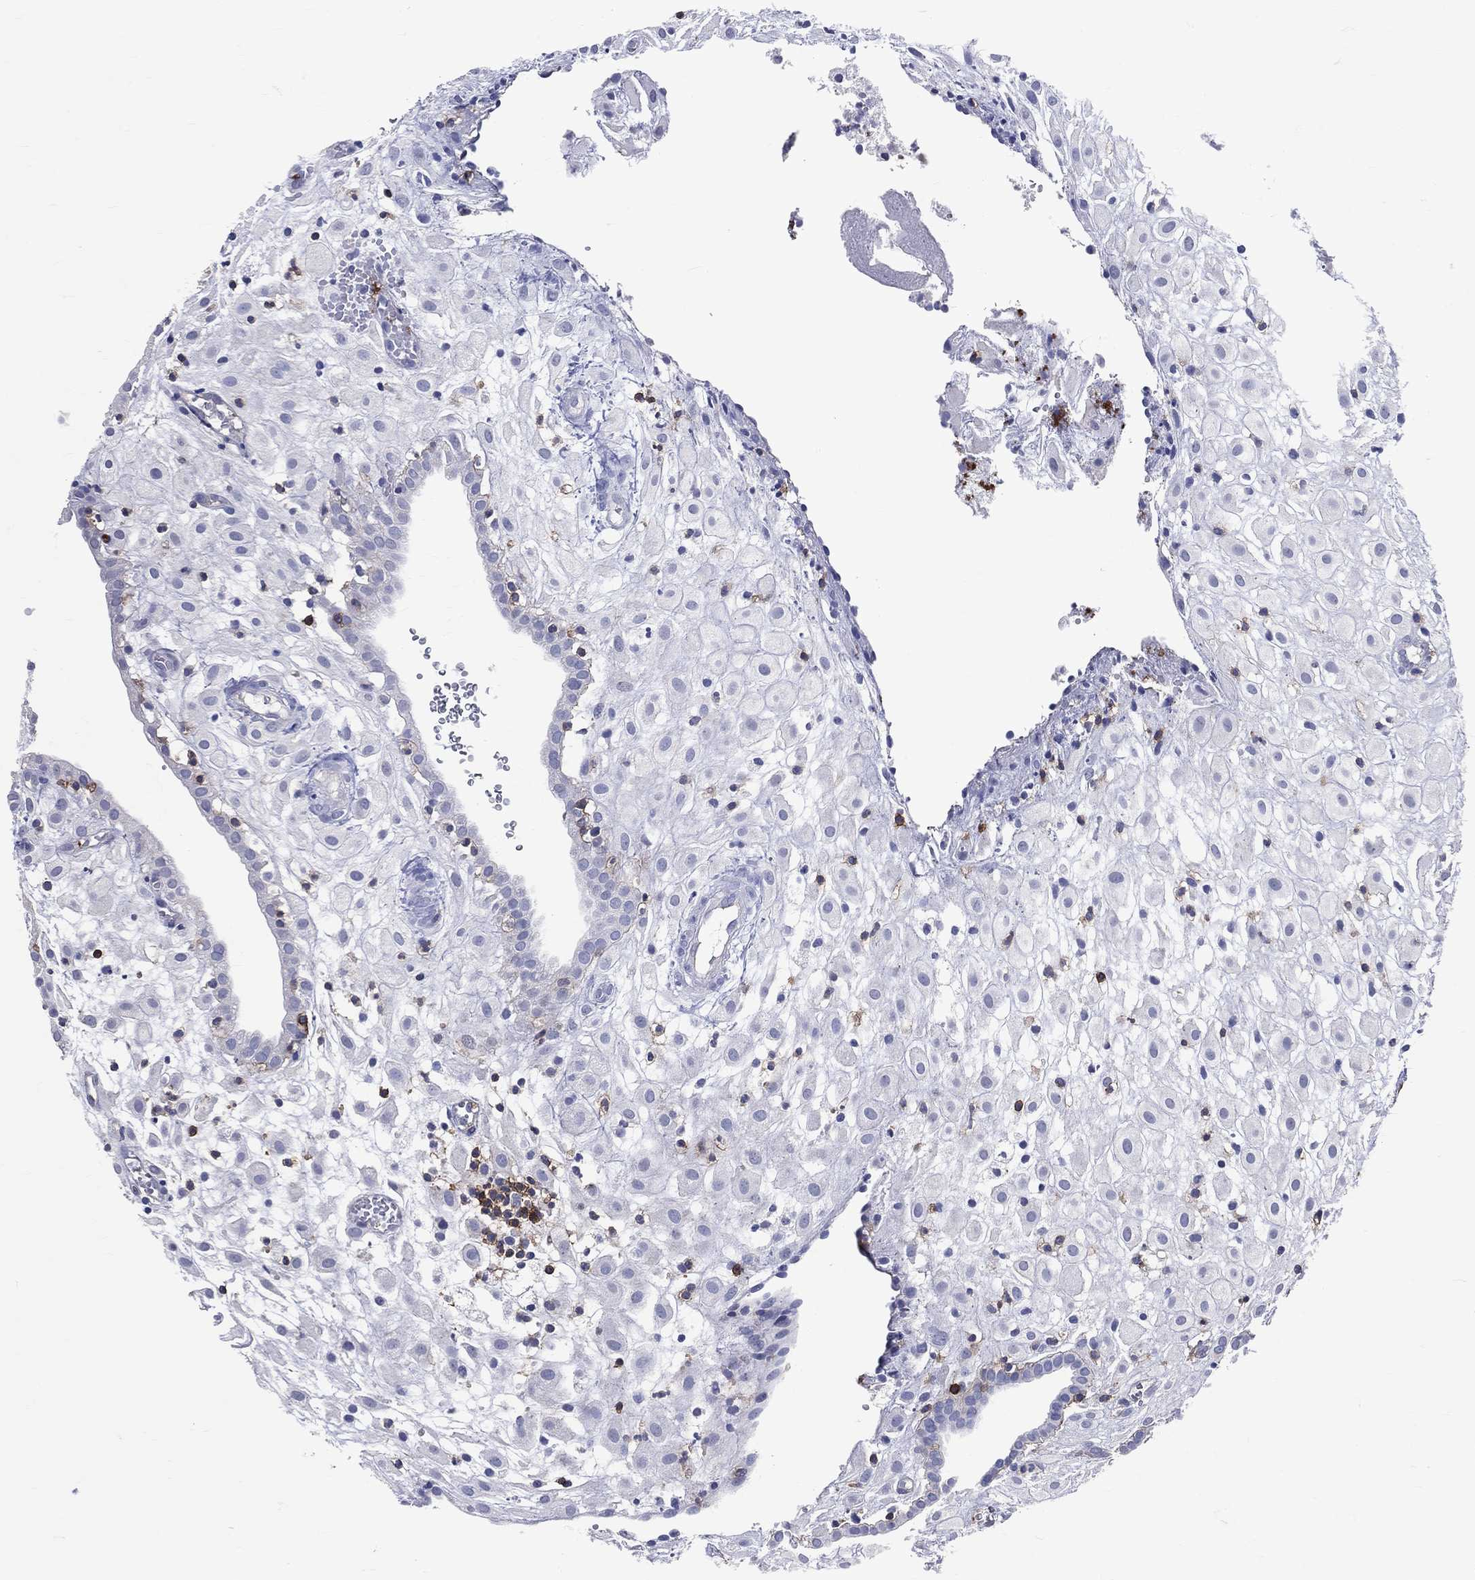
{"staining": {"intensity": "negative", "quantity": "none", "location": "none"}, "tissue": "placenta", "cell_type": "Decidual cells", "image_type": "normal", "snomed": [{"axis": "morphology", "description": "Normal tissue, NOS"}, {"axis": "topography", "description": "Placenta"}], "caption": "An immunohistochemistry (IHC) micrograph of normal placenta is shown. There is no staining in decidual cells of placenta.", "gene": "LAT", "patient": {"sex": "female", "age": 24}}